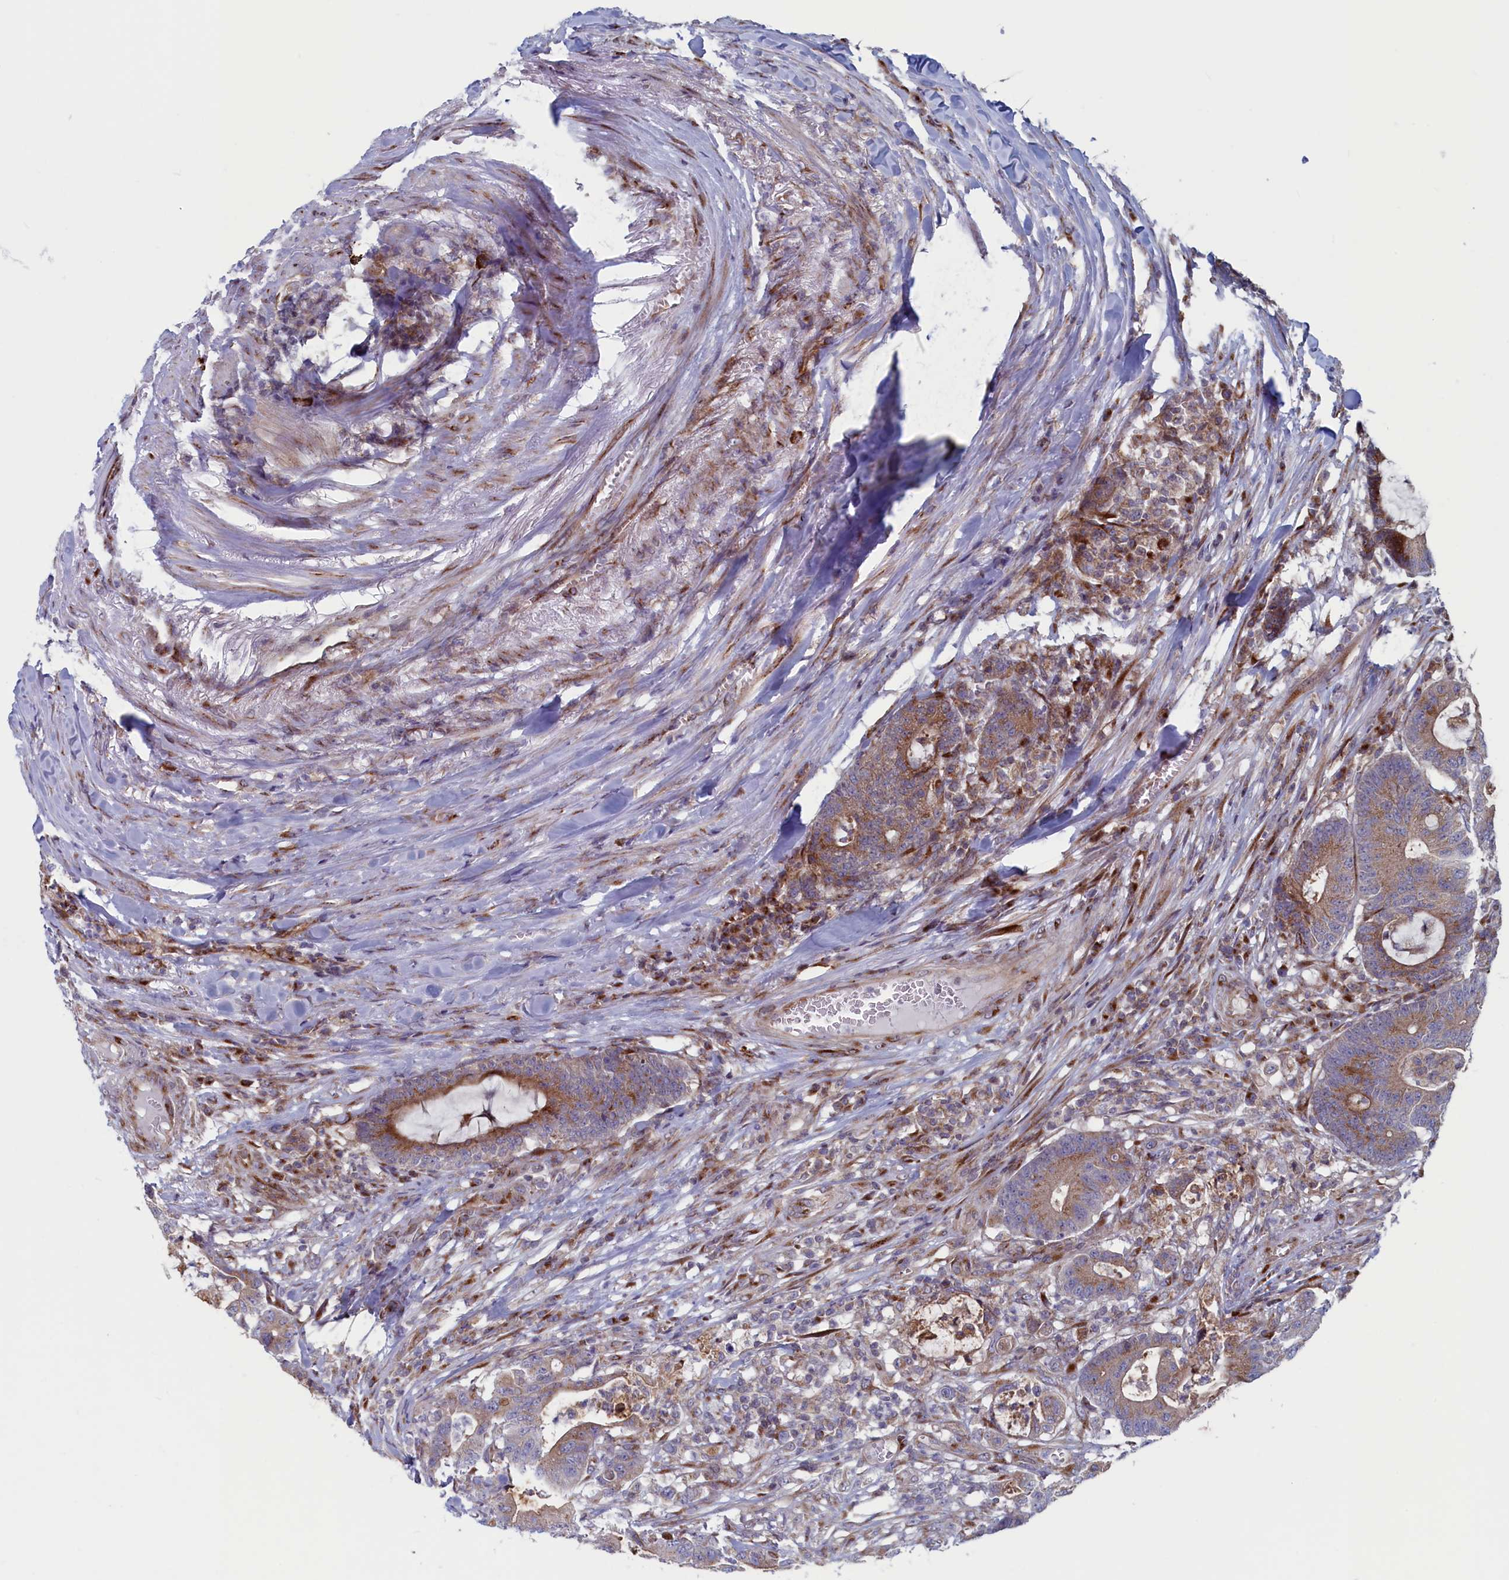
{"staining": {"intensity": "moderate", "quantity": "25%-75%", "location": "cytoplasmic/membranous"}, "tissue": "colorectal cancer", "cell_type": "Tumor cells", "image_type": "cancer", "snomed": [{"axis": "morphology", "description": "Adenocarcinoma, NOS"}, {"axis": "topography", "description": "Colon"}], "caption": "Immunohistochemistry (IHC) staining of colorectal cancer (adenocarcinoma), which reveals medium levels of moderate cytoplasmic/membranous staining in about 25%-75% of tumor cells indicating moderate cytoplasmic/membranous protein positivity. The staining was performed using DAB (3,3'-diaminobenzidine) (brown) for protein detection and nuclei were counterstained in hematoxylin (blue).", "gene": "MTFMT", "patient": {"sex": "female", "age": 84}}